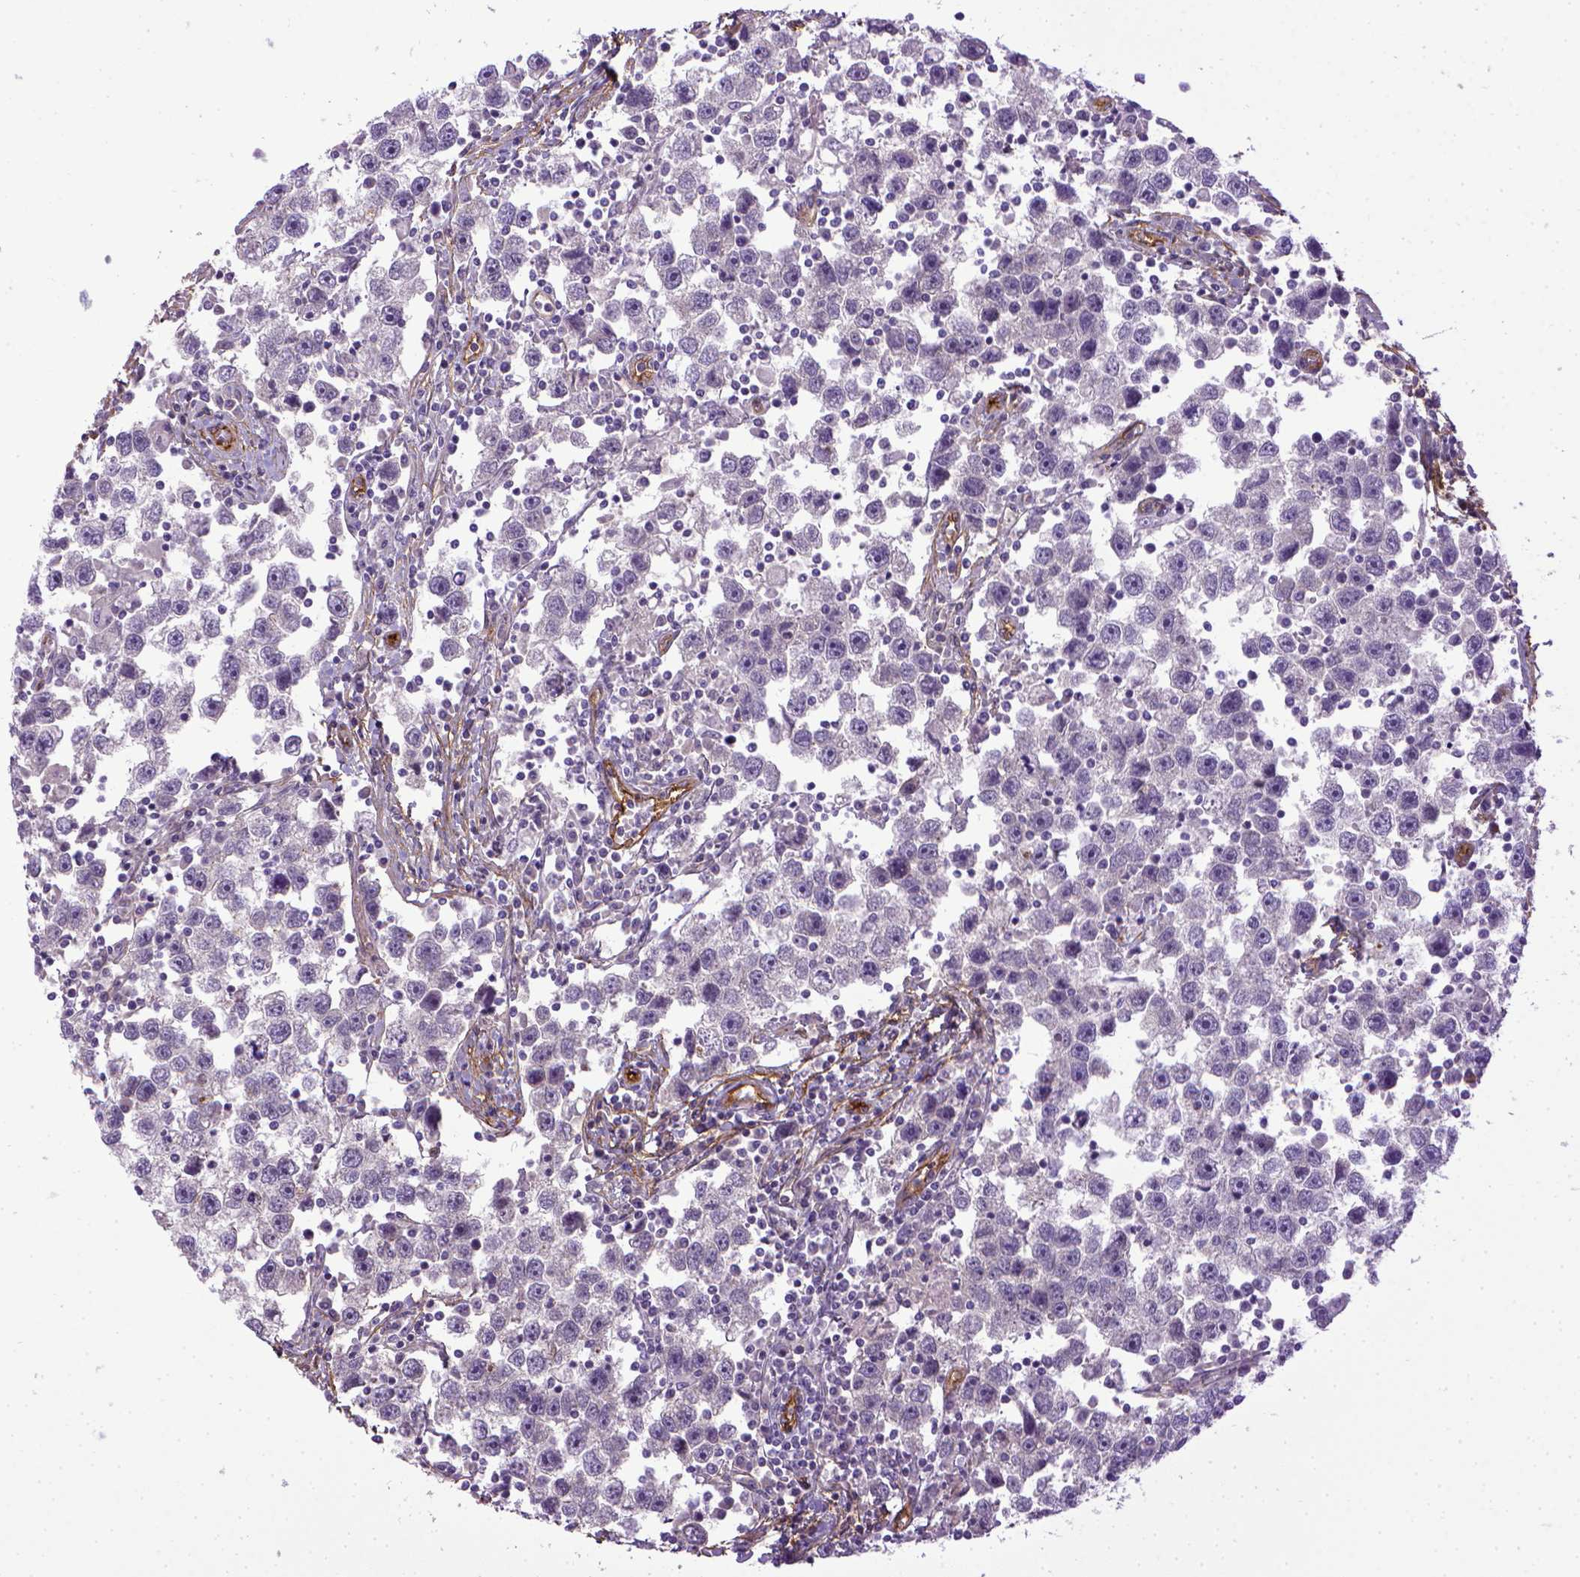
{"staining": {"intensity": "negative", "quantity": "none", "location": "none"}, "tissue": "testis cancer", "cell_type": "Tumor cells", "image_type": "cancer", "snomed": [{"axis": "morphology", "description": "Seminoma, NOS"}, {"axis": "topography", "description": "Testis"}], "caption": "A micrograph of seminoma (testis) stained for a protein reveals no brown staining in tumor cells.", "gene": "ENG", "patient": {"sex": "male", "age": 30}}